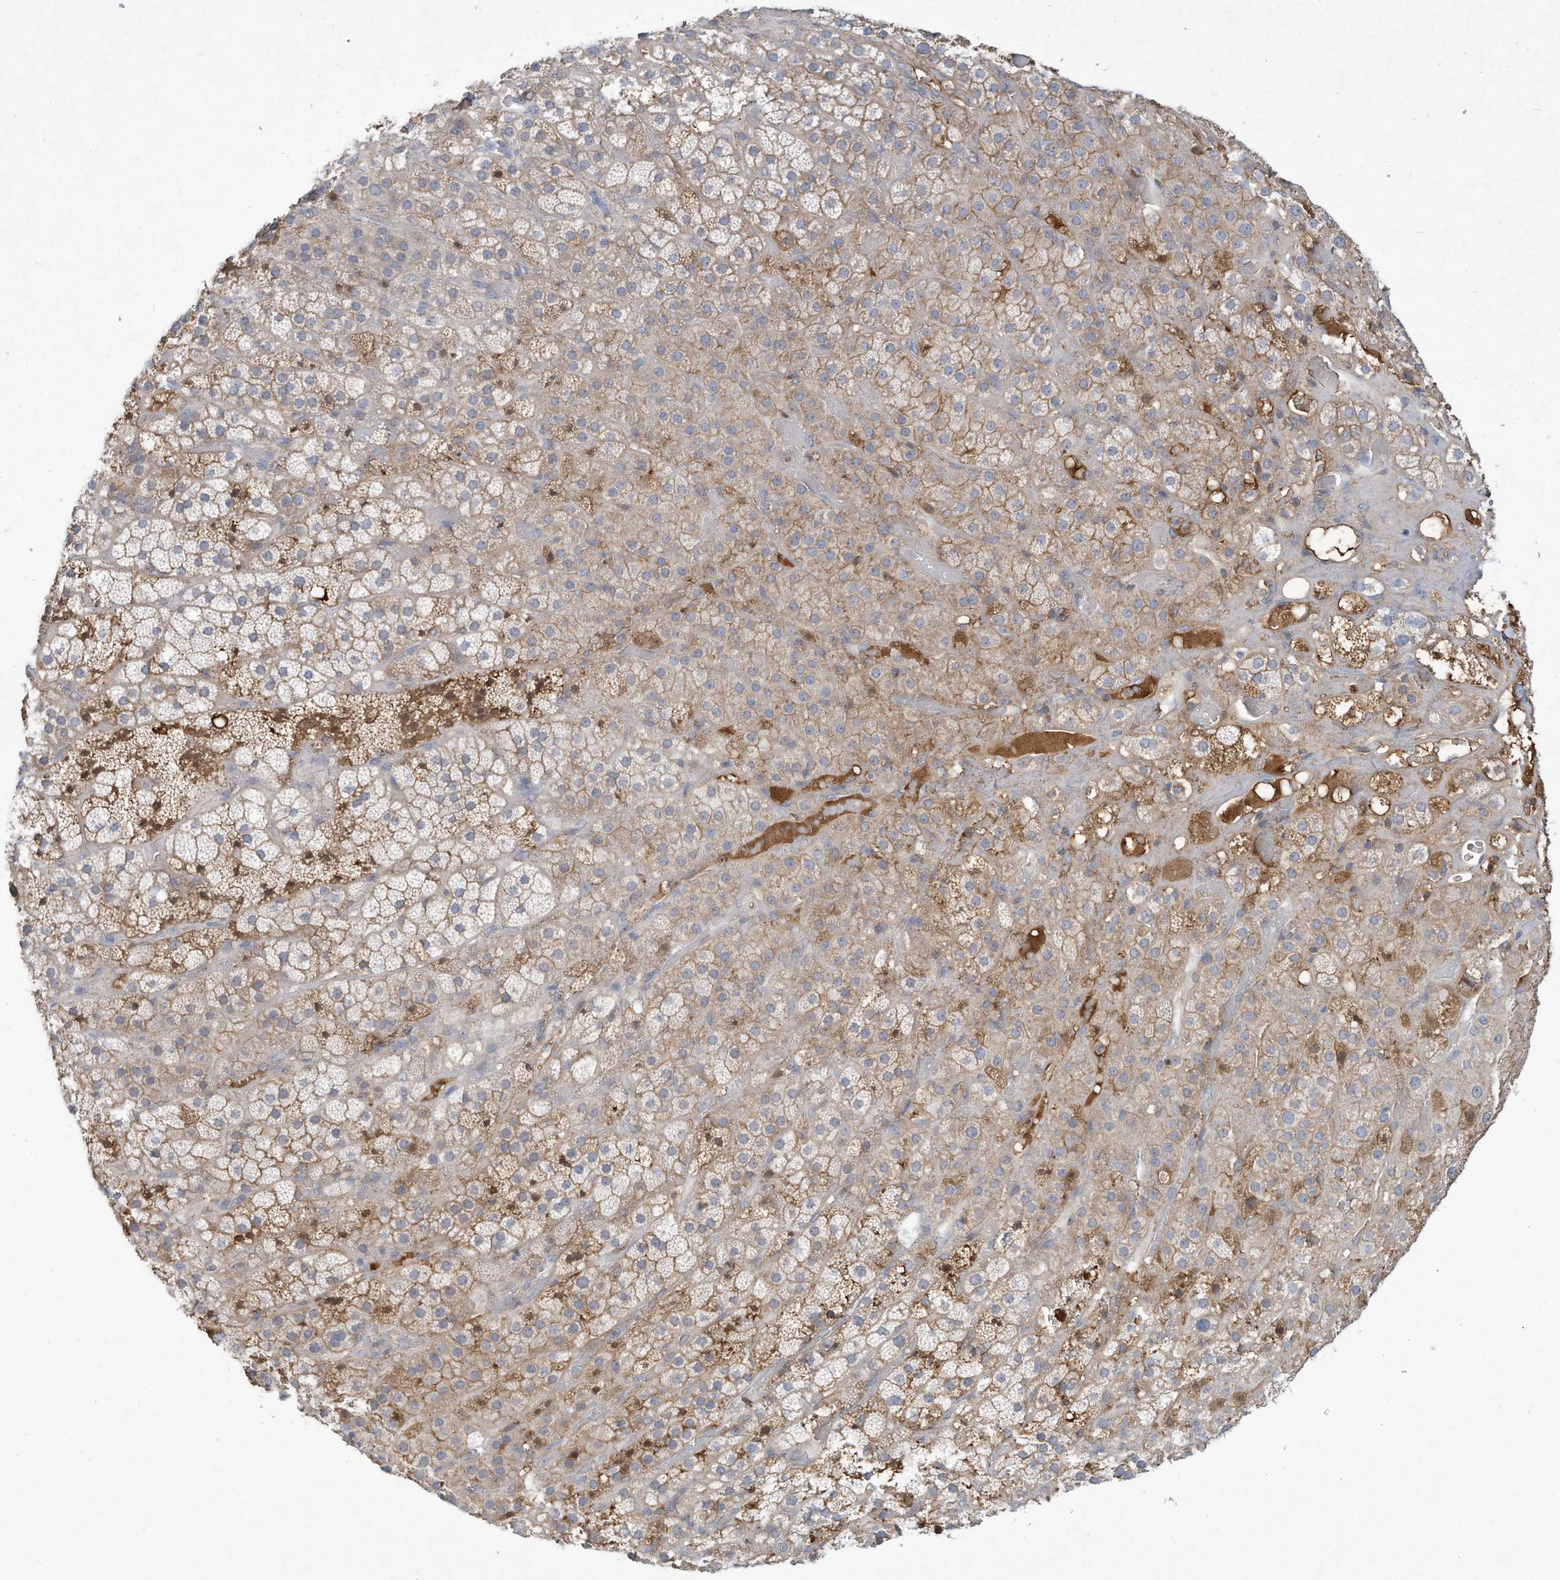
{"staining": {"intensity": "weak", "quantity": "25%-75%", "location": "cytoplasmic/membranous"}, "tissue": "adrenal gland", "cell_type": "Glandular cells", "image_type": "normal", "snomed": [{"axis": "morphology", "description": "Normal tissue, NOS"}, {"axis": "topography", "description": "Adrenal gland"}], "caption": "About 25%-75% of glandular cells in unremarkable human adrenal gland show weak cytoplasmic/membranous protein staining as visualized by brown immunohistochemical staining.", "gene": "HAS3", "patient": {"sex": "male", "age": 57}}